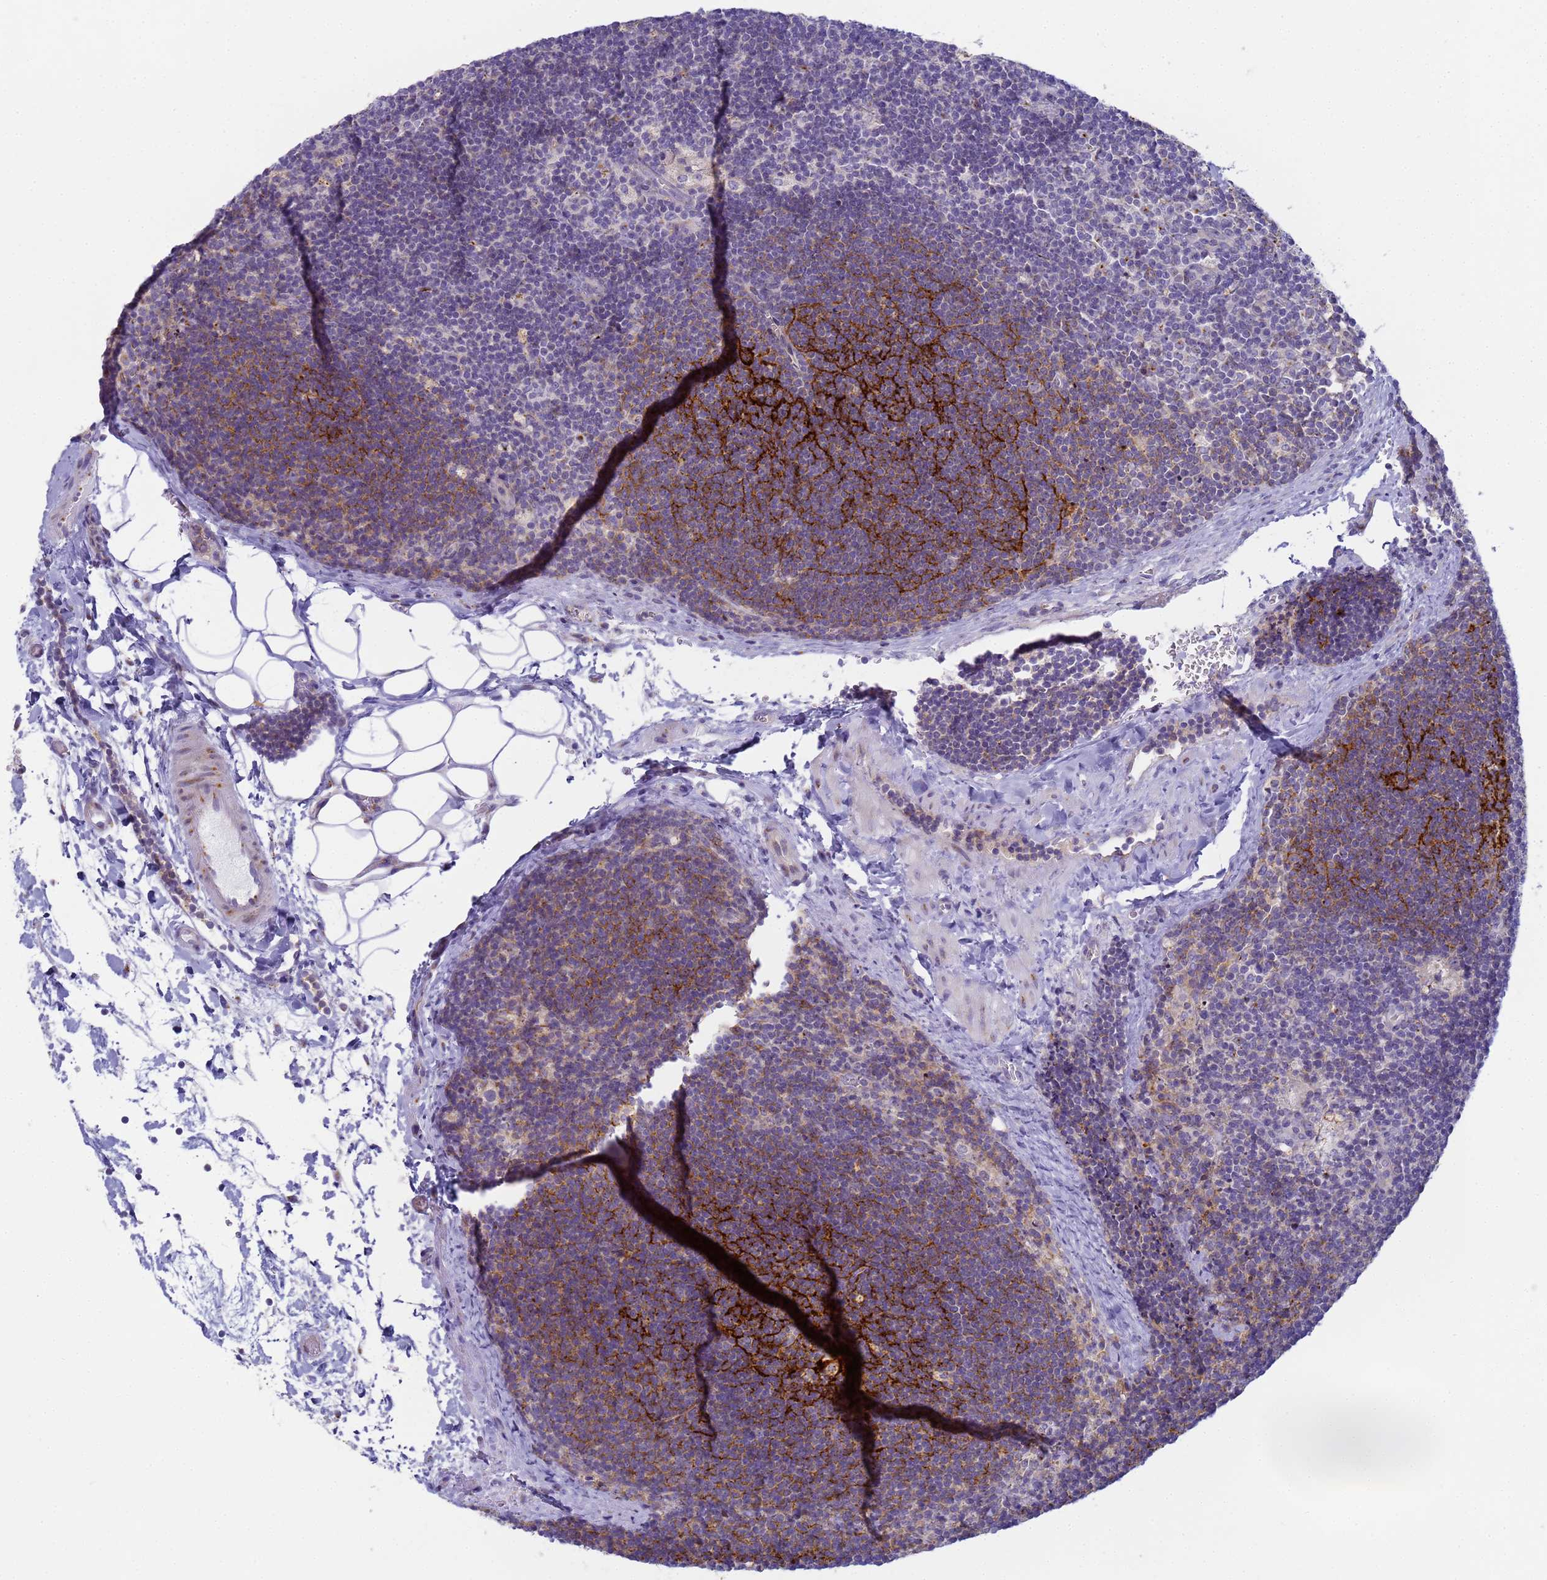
{"staining": {"intensity": "moderate", "quantity": "25%-75%", "location": "cytoplasmic/membranous"}, "tissue": "lymph node", "cell_type": "Germinal center cells", "image_type": "normal", "snomed": [{"axis": "morphology", "description": "Normal tissue, NOS"}, {"axis": "topography", "description": "Lymph node"}], "caption": "Immunohistochemistry (IHC) photomicrograph of benign lymph node: lymph node stained using immunohistochemistry shows medium levels of moderate protein expression localized specifically in the cytoplasmic/membranous of germinal center cells, appearing as a cytoplasmic/membranous brown color.", "gene": "CR1", "patient": {"sex": "male", "age": 24}}